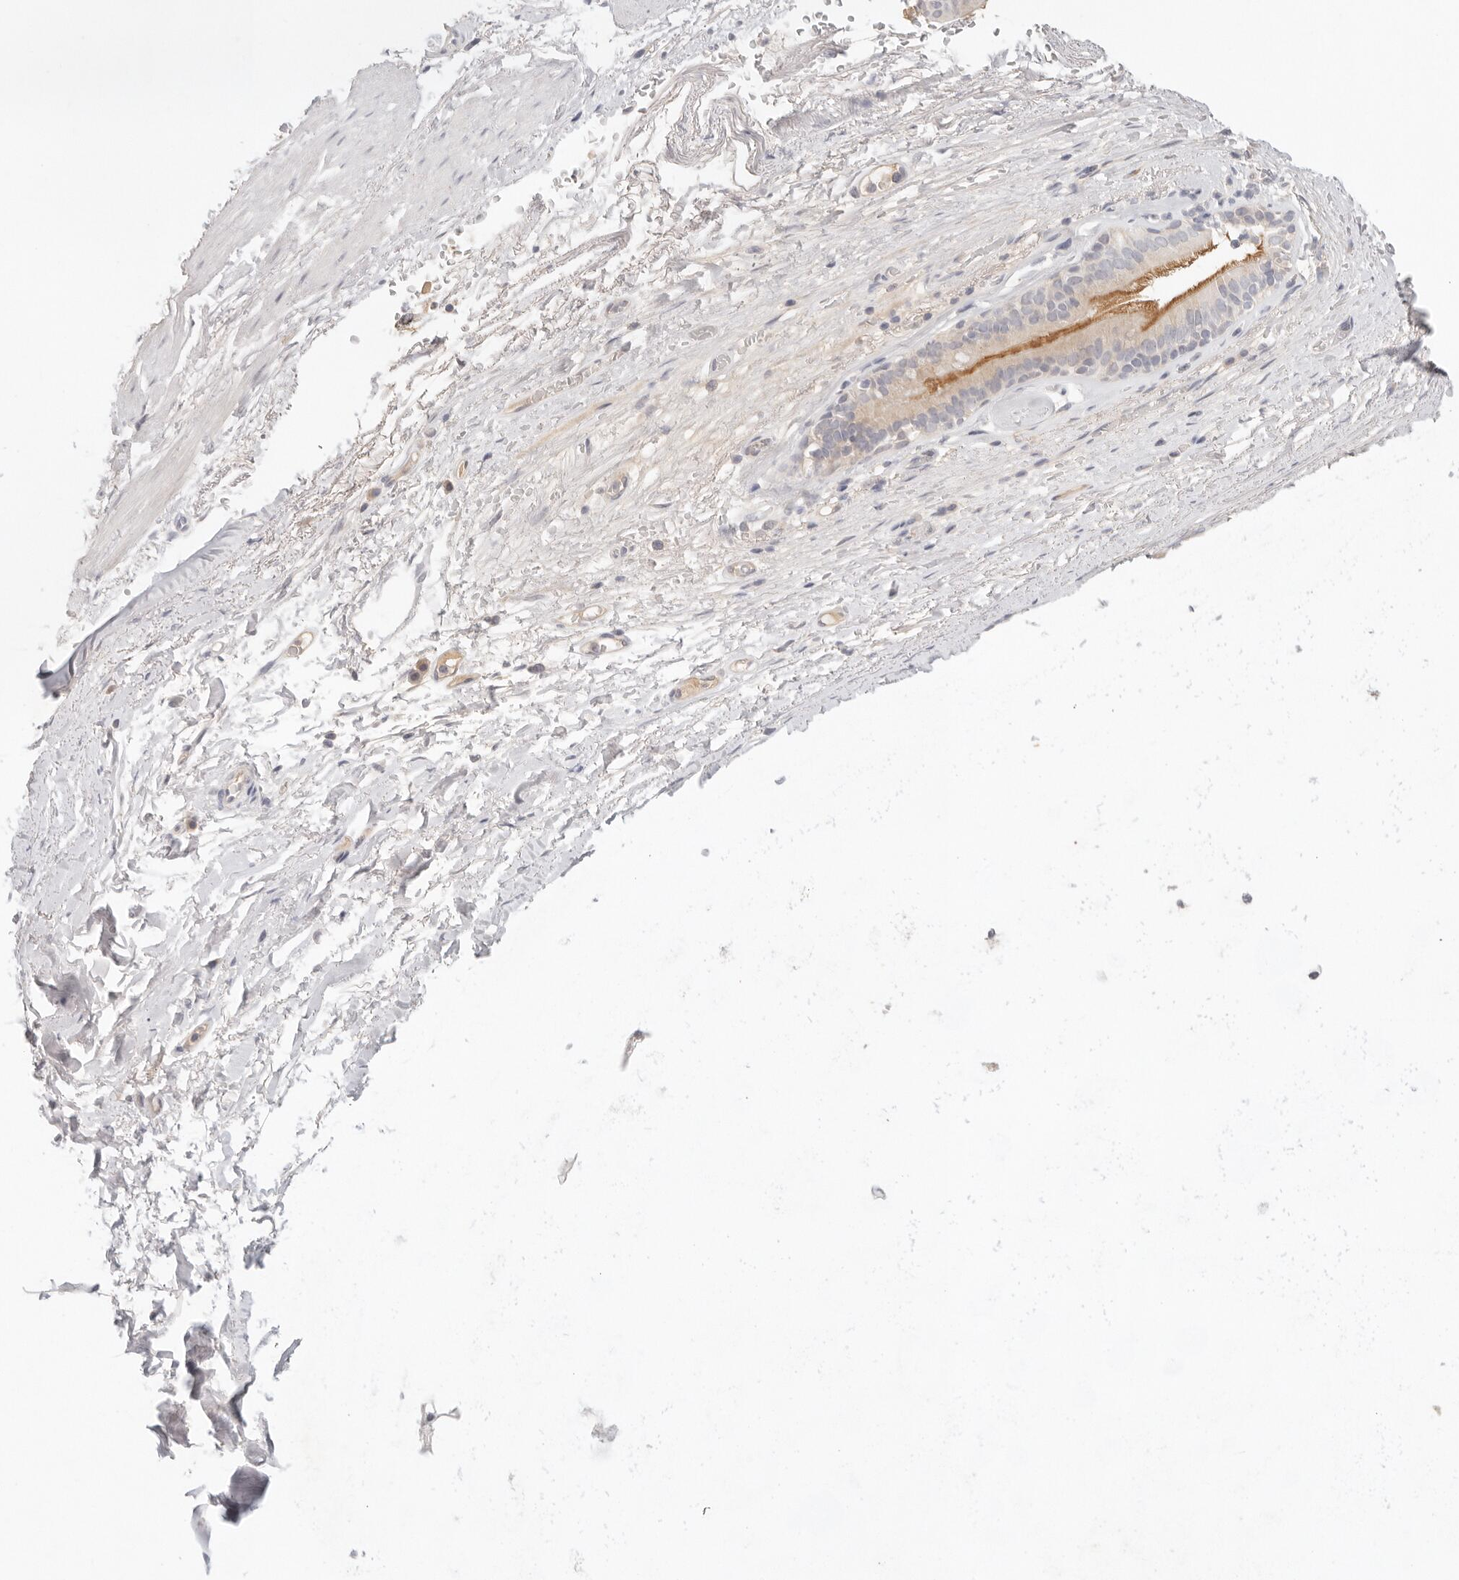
{"staining": {"intensity": "moderate", "quantity": "<25%", "location": "cytoplasmic/membranous"}, "tissue": "bronchus", "cell_type": "Respiratory epithelial cells", "image_type": "normal", "snomed": [{"axis": "morphology", "description": "Normal tissue, NOS"}, {"axis": "topography", "description": "Cartilage tissue"}], "caption": "The micrograph shows staining of benign bronchus, revealing moderate cytoplasmic/membranous protein expression (brown color) within respiratory epithelial cells.", "gene": "SPHK1", "patient": {"sex": "female", "age": 63}}